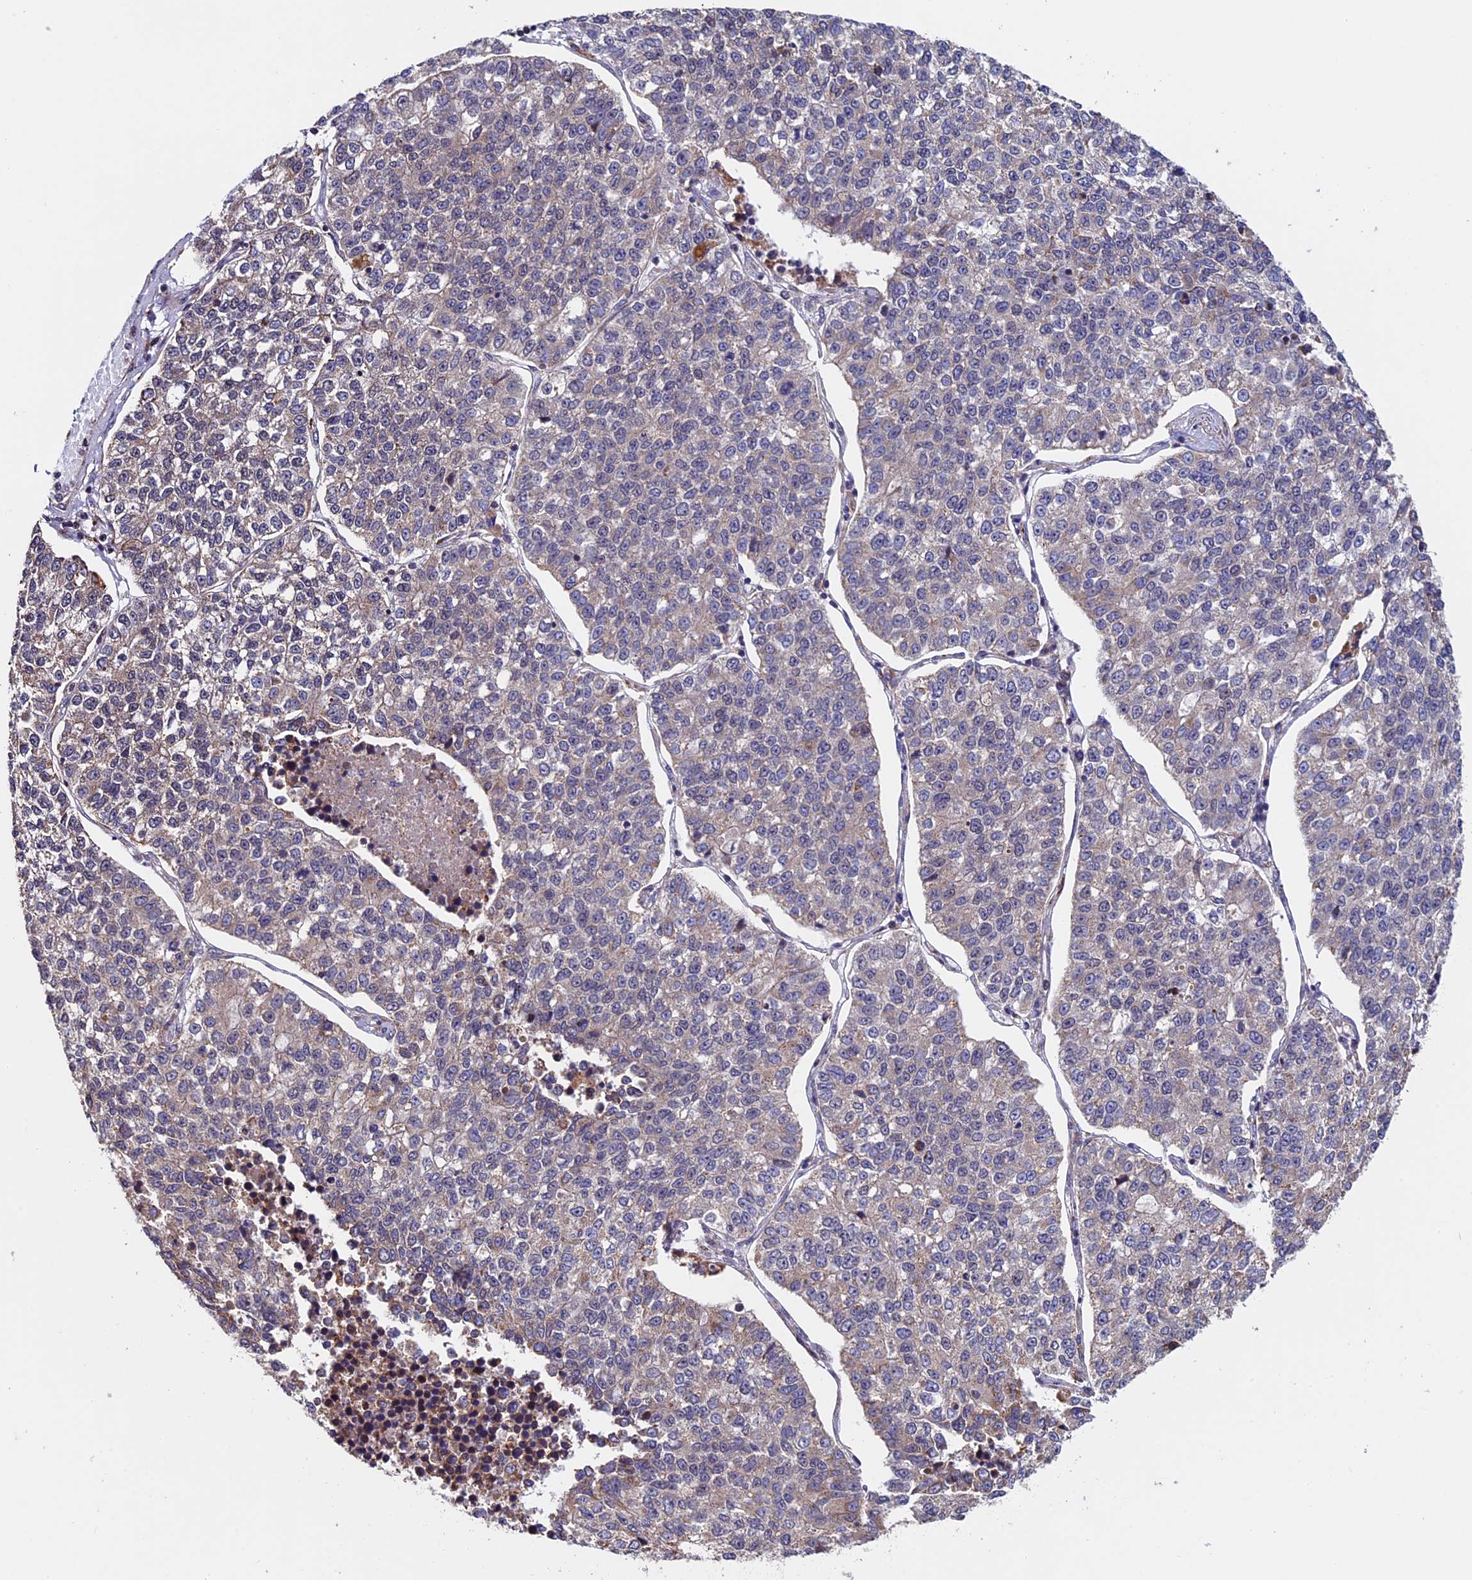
{"staining": {"intensity": "weak", "quantity": "<25%", "location": "cytoplasmic/membranous"}, "tissue": "lung cancer", "cell_type": "Tumor cells", "image_type": "cancer", "snomed": [{"axis": "morphology", "description": "Adenocarcinoma, NOS"}, {"axis": "topography", "description": "Lung"}], "caption": "This is a micrograph of immunohistochemistry (IHC) staining of lung adenocarcinoma, which shows no positivity in tumor cells. (DAB (3,3'-diaminobenzidine) immunohistochemistry with hematoxylin counter stain).", "gene": "RNF17", "patient": {"sex": "male", "age": 49}}